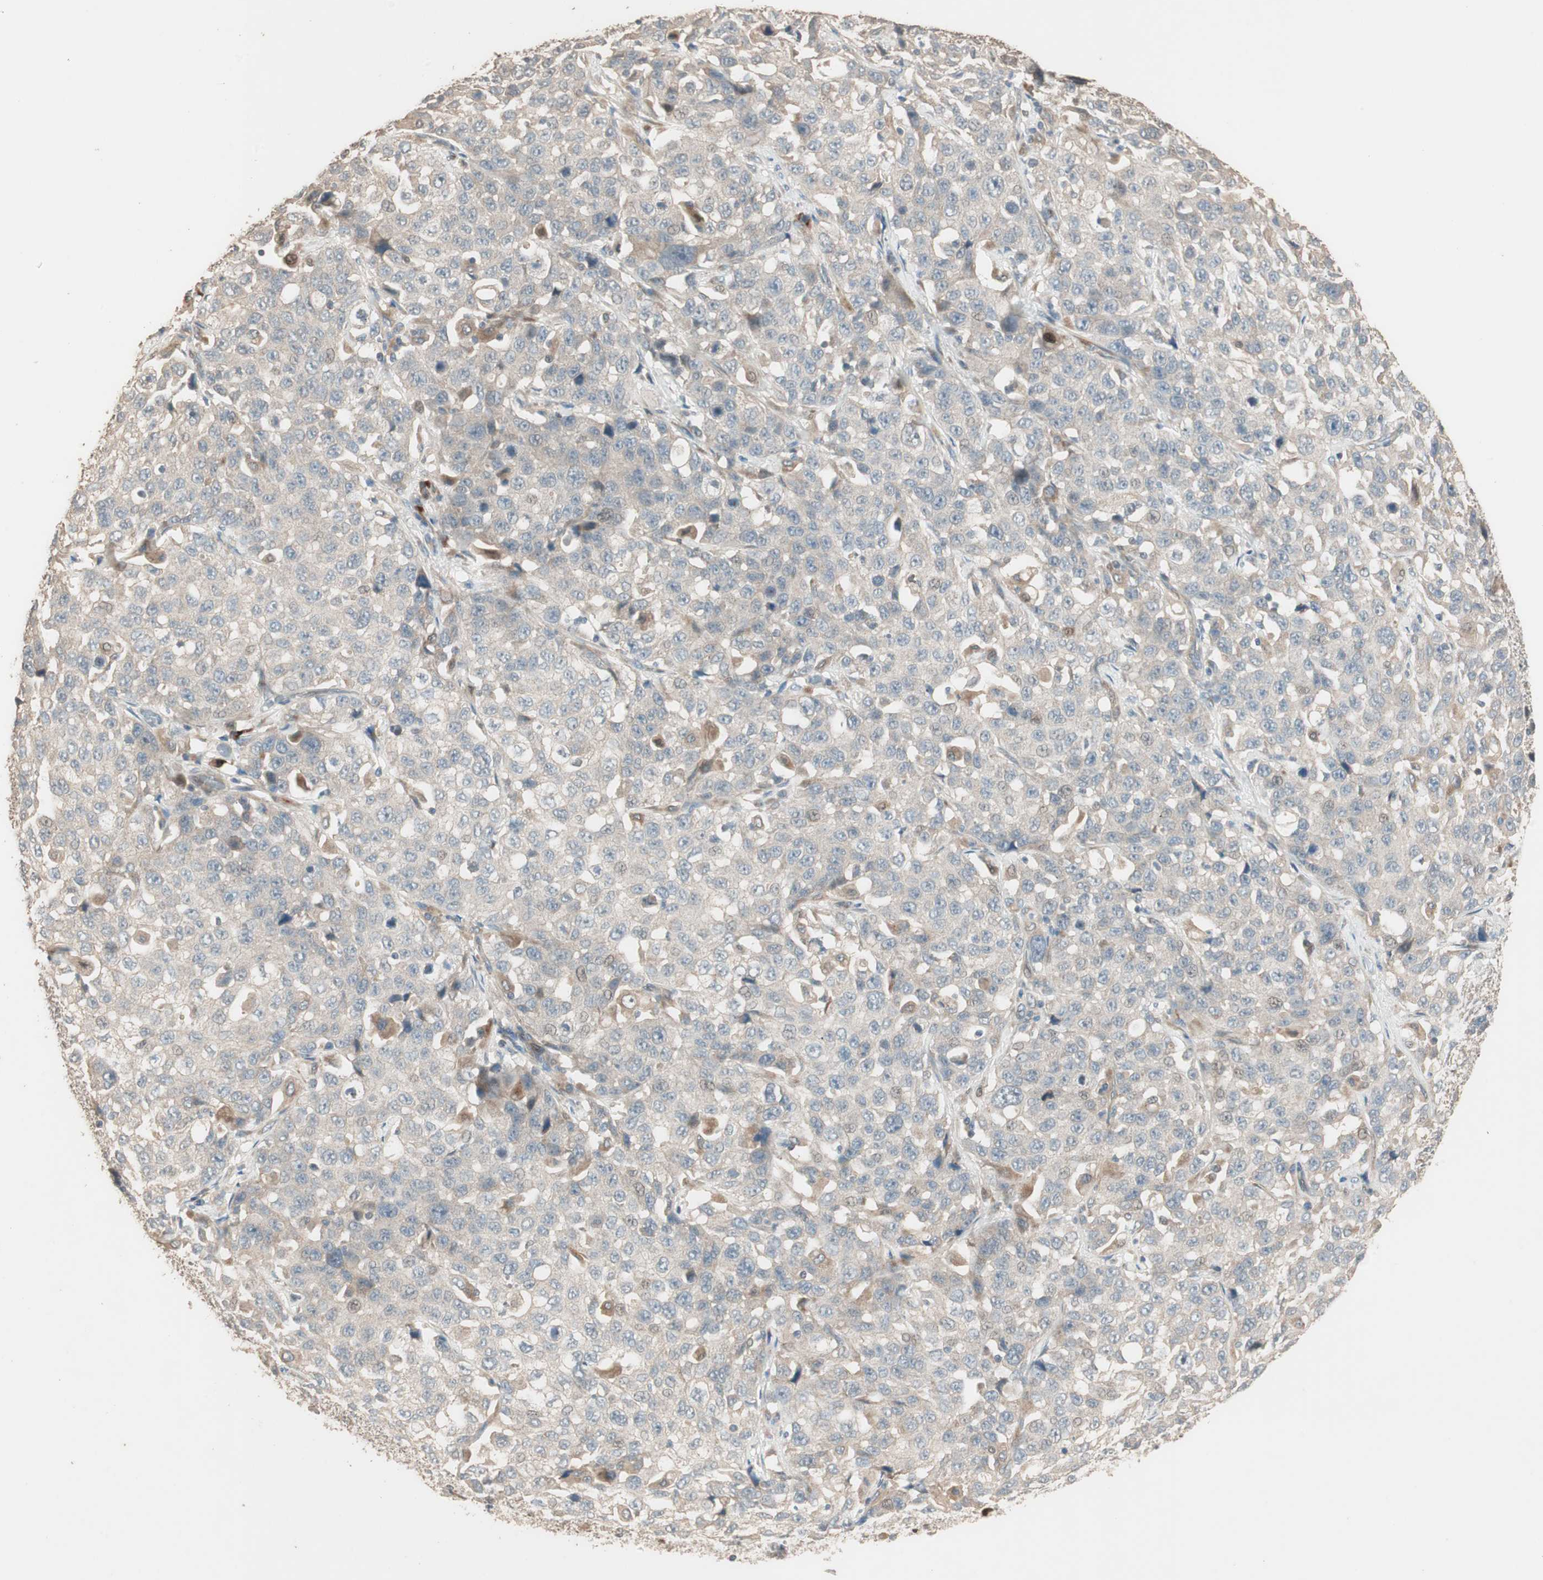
{"staining": {"intensity": "weak", "quantity": ">75%", "location": "cytoplasmic/membranous"}, "tissue": "stomach cancer", "cell_type": "Tumor cells", "image_type": "cancer", "snomed": [{"axis": "morphology", "description": "Normal tissue, NOS"}, {"axis": "morphology", "description": "Adenocarcinoma, NOS"}, {"axis": "topography", "description": "Stomach"}], "caption": "Tumor cells show weak cytoplasmic/membranous positivity in about >75% of cells in stomach cancer (adenocarcinoma). (IHC, brightfield microscopy, high magnification).", "gene": "RARRES1", "patient": {"sex": "male", "age": 48}}